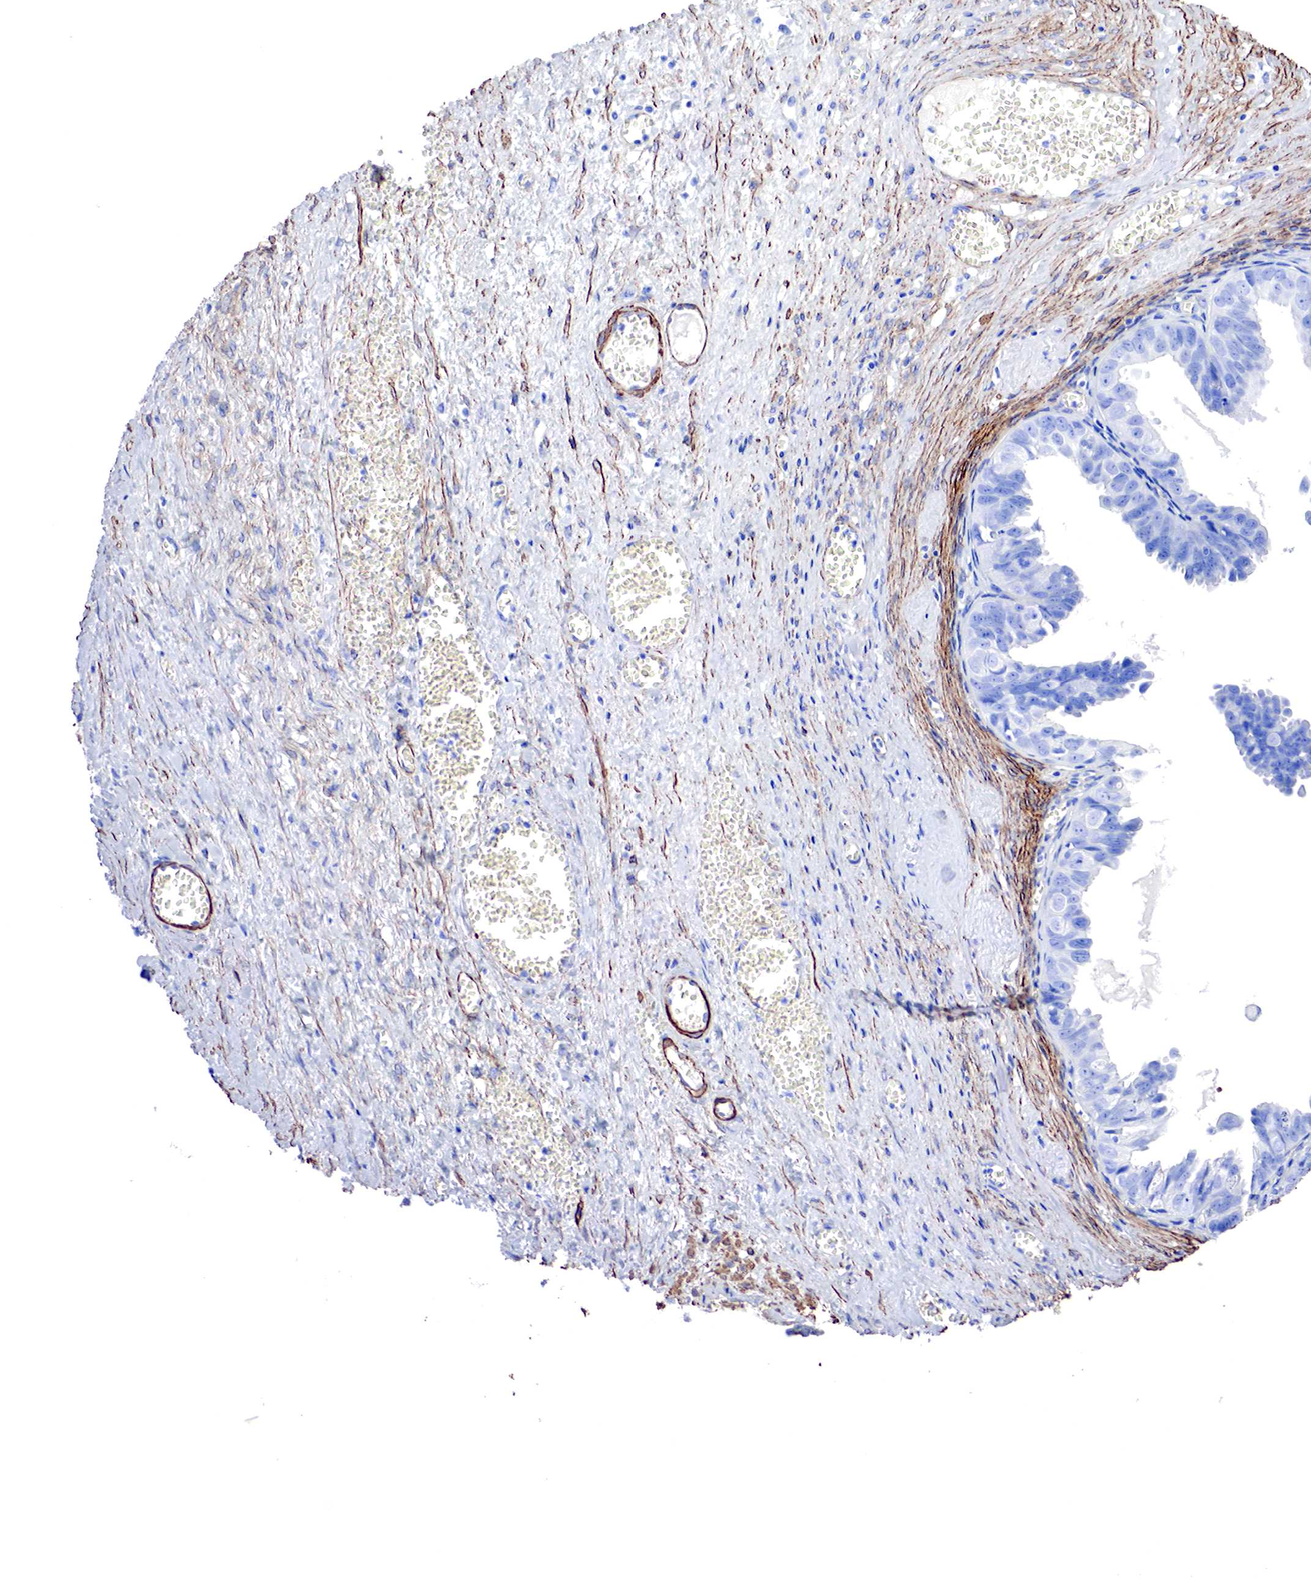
{"staining": {"intensity": "negative", "quantity": "none", "location": "none"}, "tissue": "ovarian cancer", "cell_type": "Tumor cells", "image_type": "cancer", "snomed": [{"axis": "morphology", "description": "Carcinoma, endometroid"}, {"axis": "topography", "description": "Ovary"}], "caption": "DAB immunohistochemical staining of human ovarian endometroid carcinoma demonstrates no significant expression in tumor cells.", "gene": "TPM1", "patient": {"sex": "female", "age": 85}}